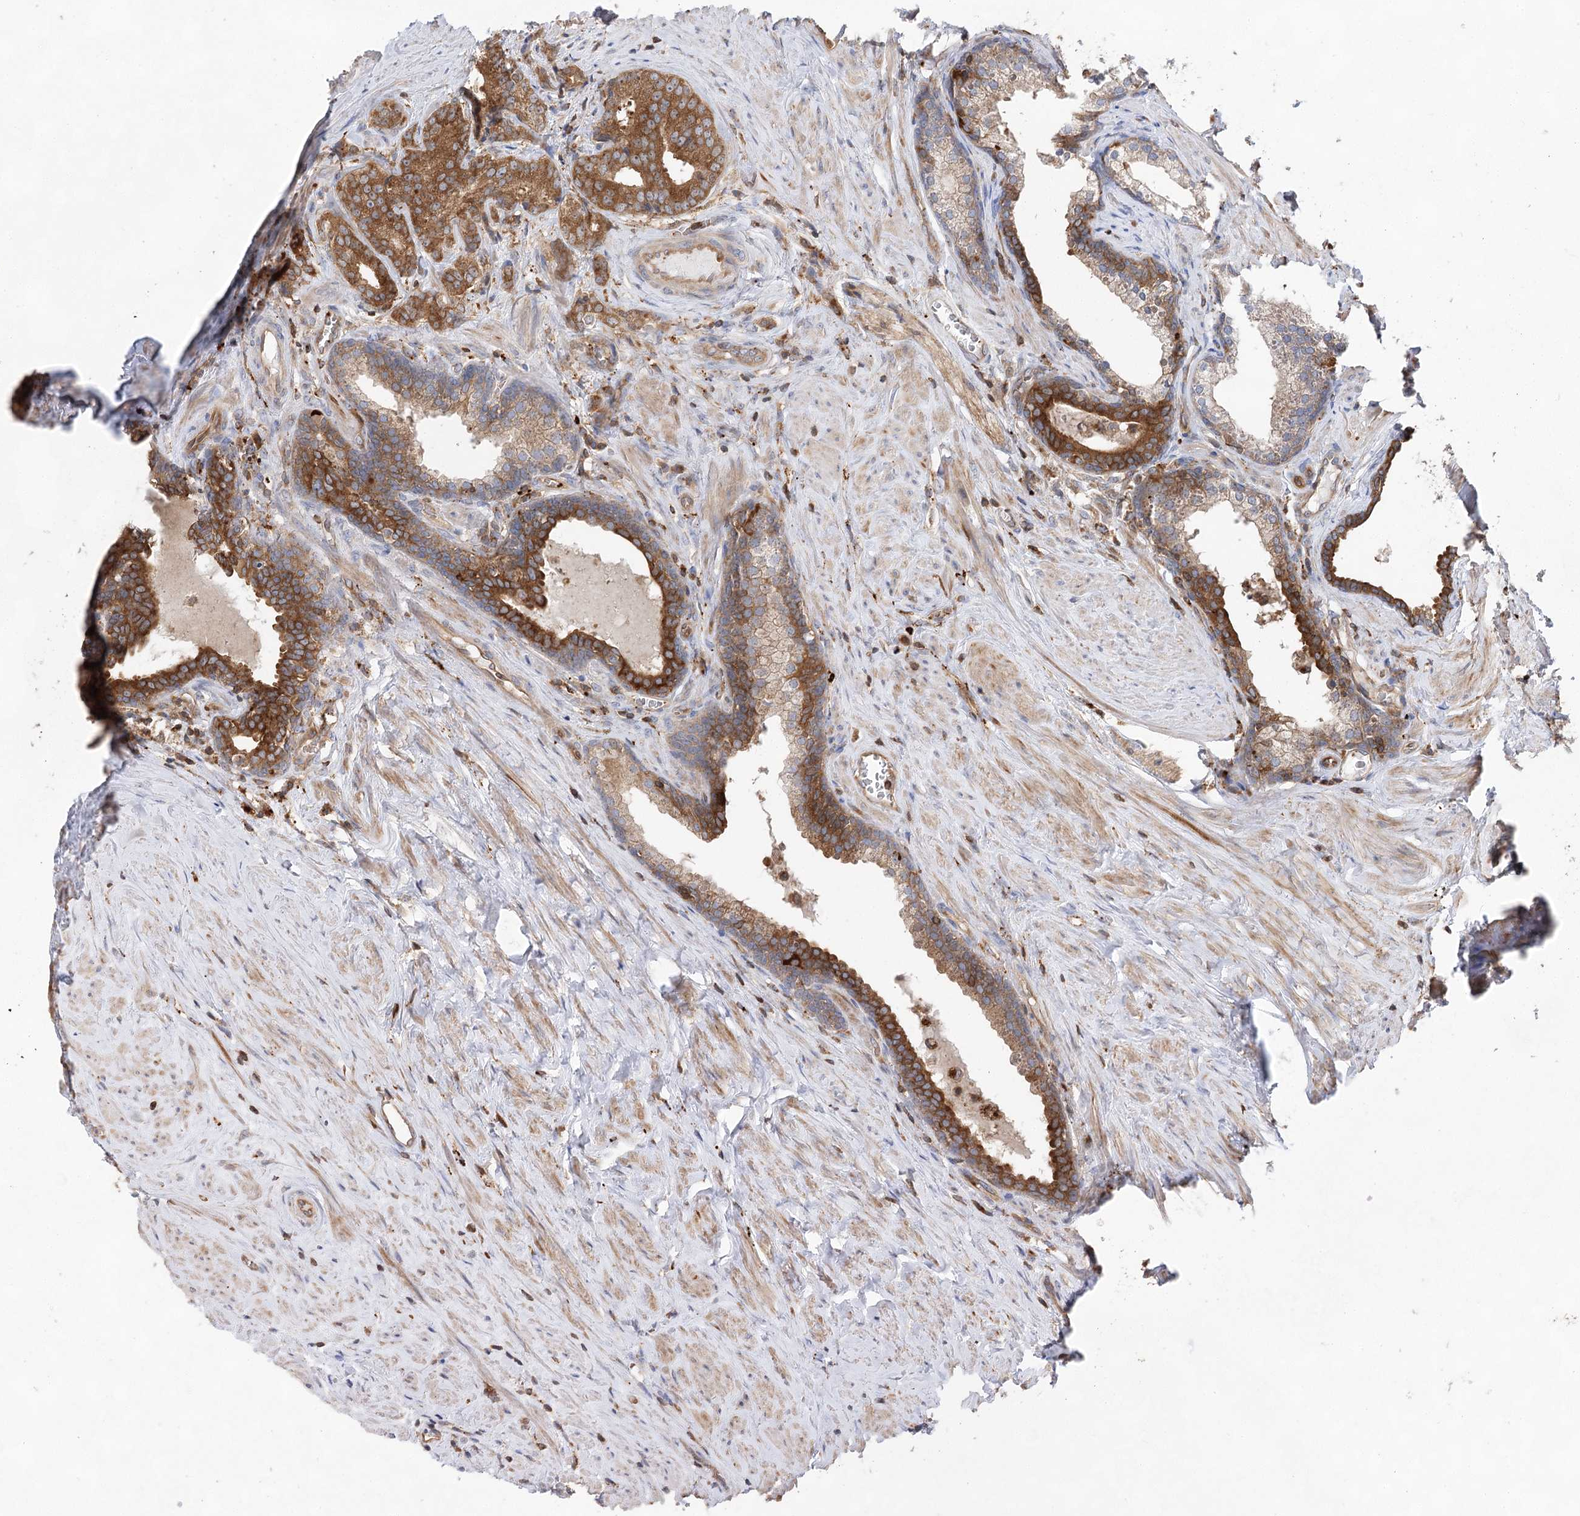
{"staining": {"intensity": "moderate", "quantity": ">75%", "location": "cytoplasmic/membranous"}, "tissue": "prostate cancer", "cell_type": "Tumor cells", "image_type": "cancer", "snomed": [{"axis": "morphology", "description": "Adenocarcinoma, Low grade"}, {"axis": "topography", "description": "Prostate"}], "caption": "IHC micrograph of neoplastic tissue: prostate cancer (adenocarcinoma (low-grade)) stained using immunohistochemistry displays medium levels of moderate protein expression localized specifically in the cytoplasmic/membranous of tumor cells, appearing as a cytoplasmic/membranous brown color.", "gene": "VPS37B", "patient": {"sex": "male", "age": 71}}